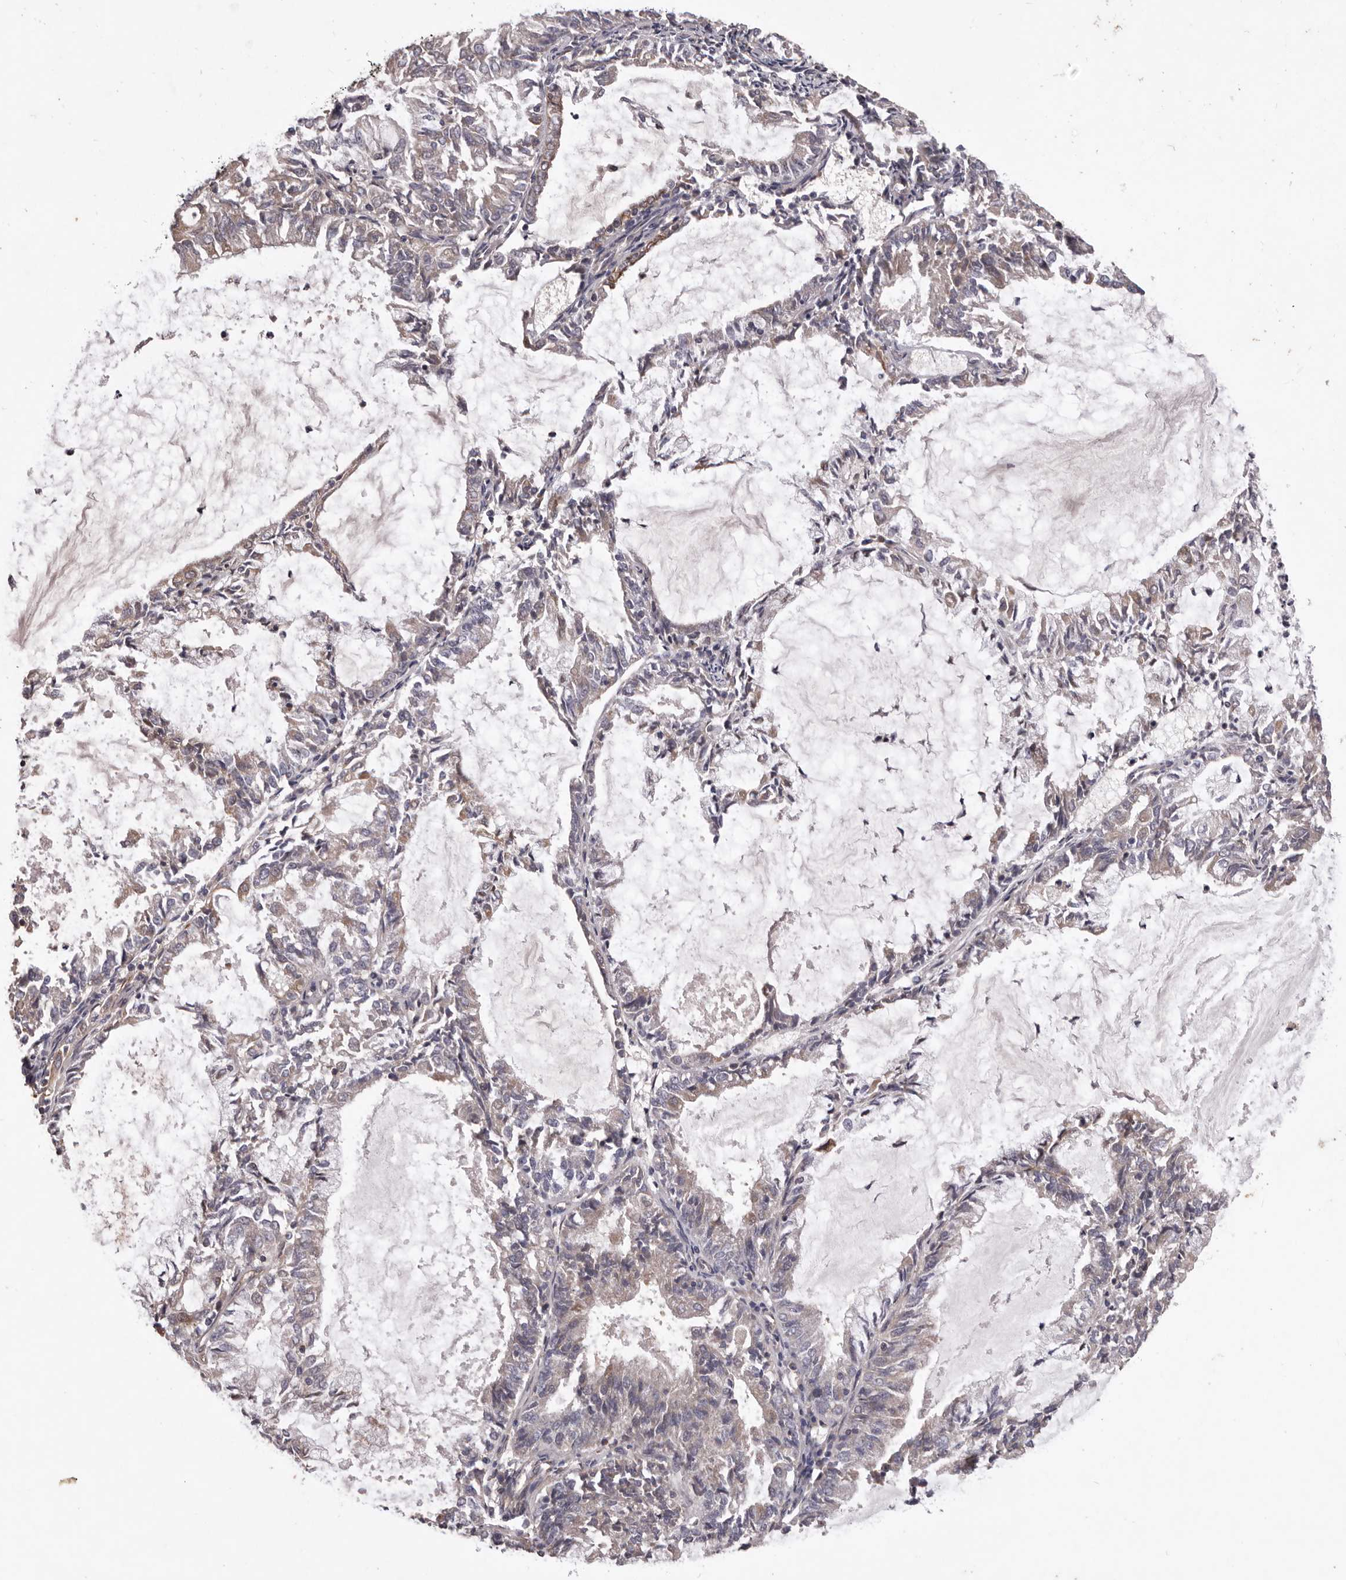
{"staining": {"intensity": "weak", "quantity": "<25%", "location": "cytoplasmic/membranous"}, "tissue": "endometrial cancer", "cell_type": "Tumor cells", "image_type": "cancer", "snomed": [{"axis": "morphology", "description": "Adenocarcinoma, NOS"}, {"axis": "topography", "description": "Endometrium"}], "caption": "This is a photomicrograph of immunohistochemistry (IHC) staining of endometrial cancer, which shows no expression in tumor cells.", "gene": "CELF3", "patient": {"sex": "female", "age": 57}}